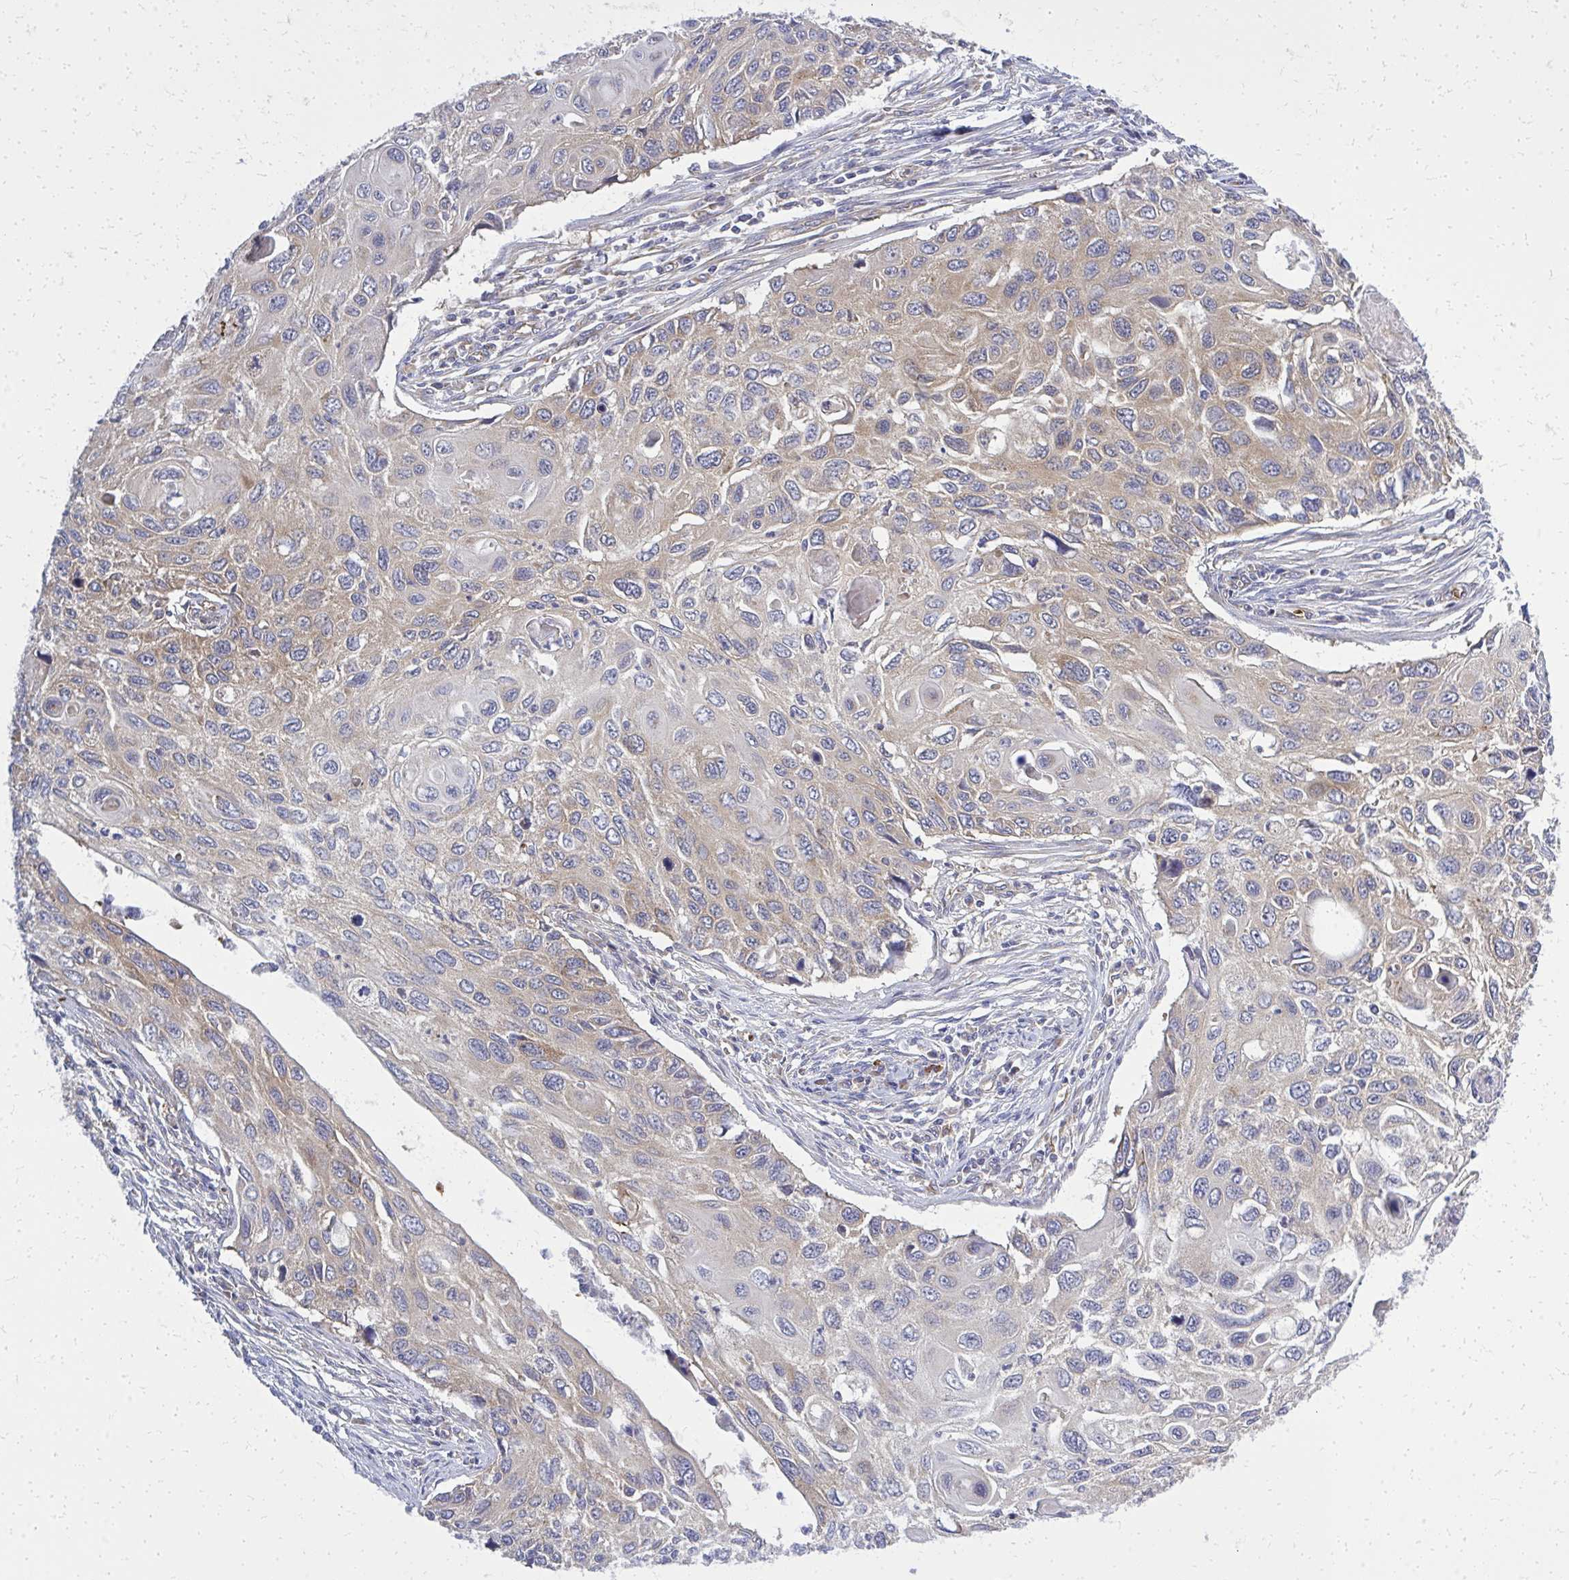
{"staining": {"intensity": "moderate", "quantity": "25%-75%", "location": "cytoplasmic/membranous"}, "tissue": "cervical cancer", "cell_type": "Tumor cells", "image_type": "cancer", "snomed": [{"axis": "morphology", "description": "Squamous cell carcinoma, NOS"}, {"axis": "topography", "description": "Cervix"}], "caption": "Protein staining displays moderate cytoplasmic/membranous positivity in approximately 25%-75% of tumor cells in cervical cancer (squamous cell carcinoma).", "gene": "PDK4", "patient": {"sex": "female", "age": 70}}